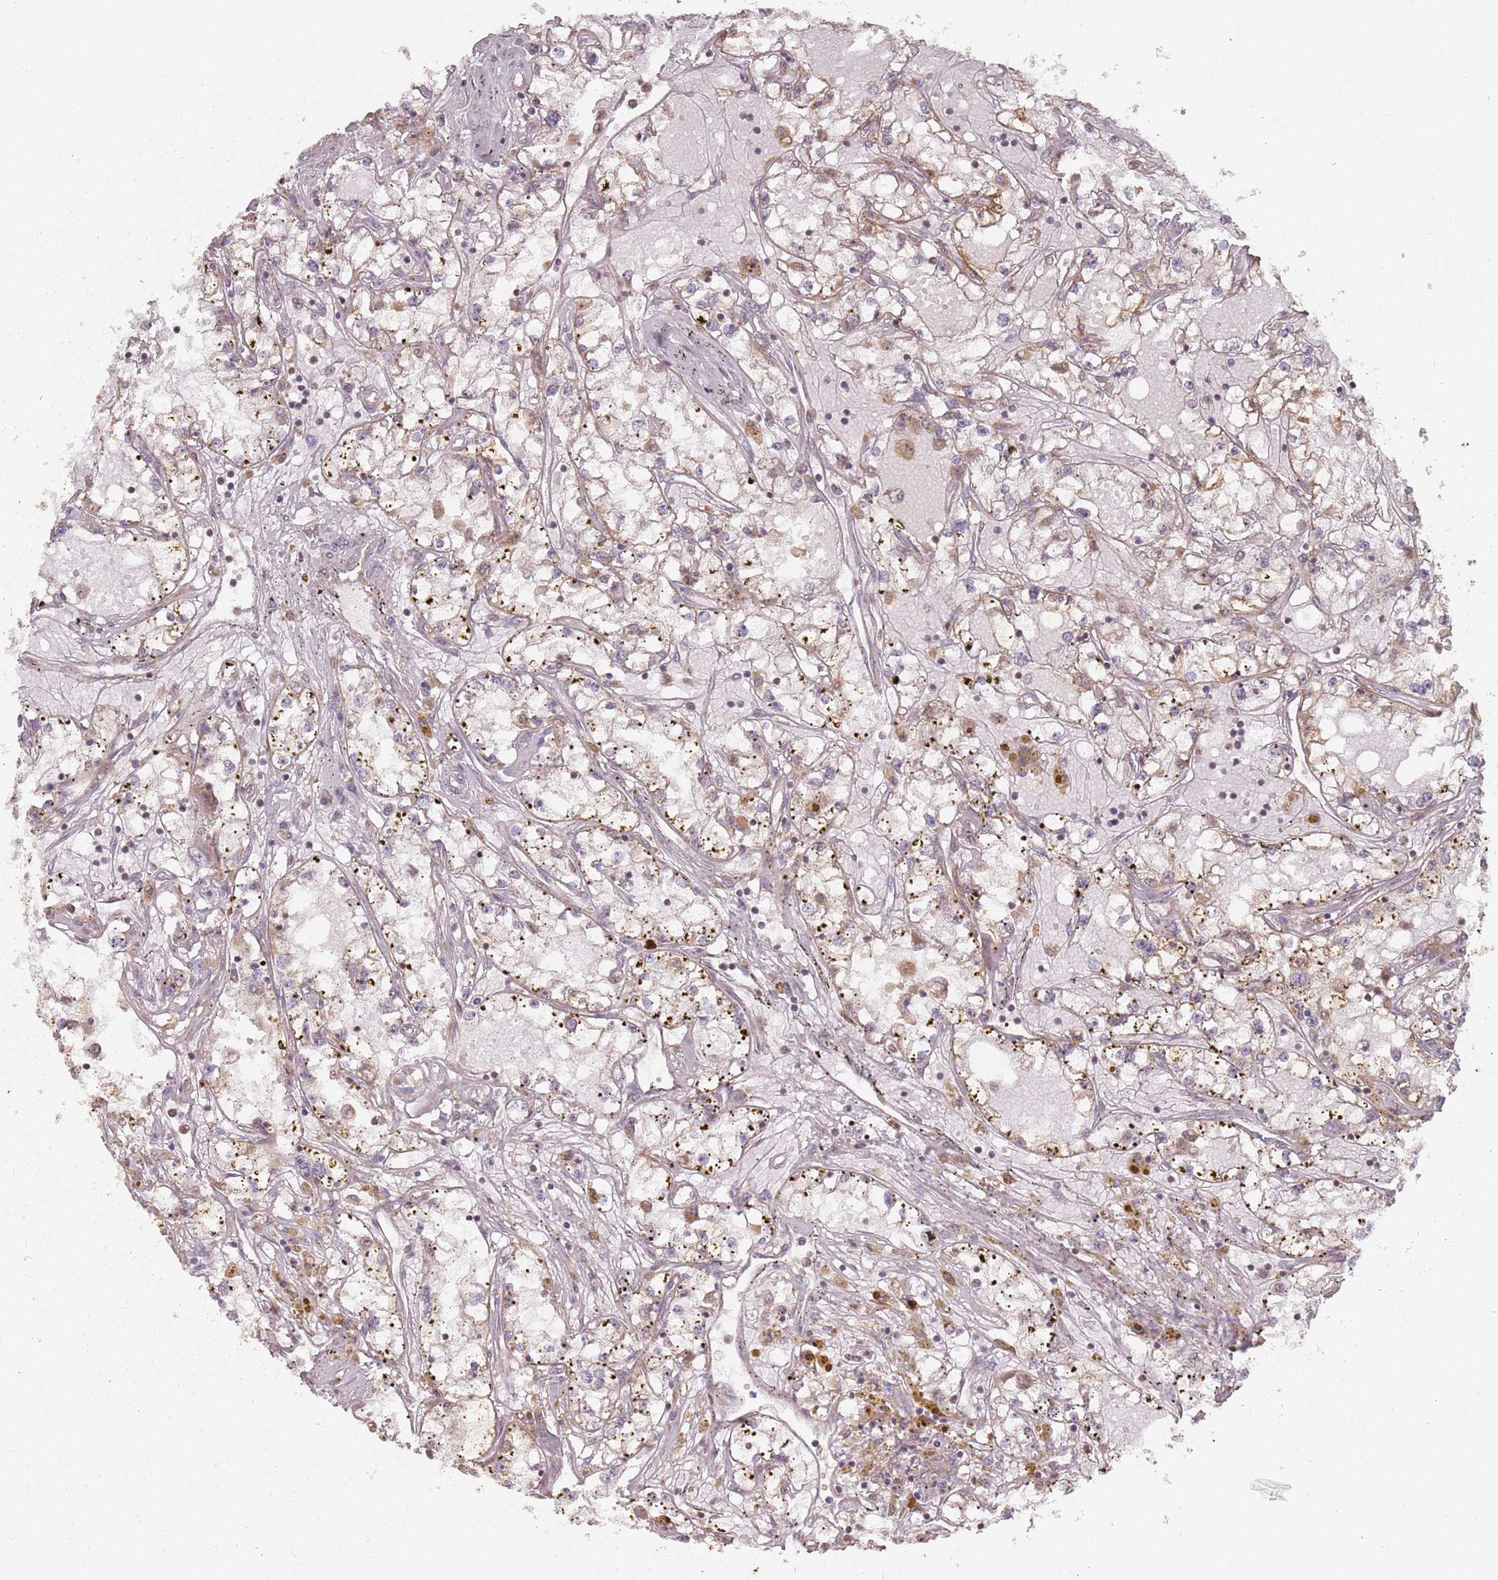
{"staining": {"intensity": "weak", "quantity": "25%-75%", "location": "cytoplasmic/membranous"}, "tissue": "renal cancer", "cell_type": "Tumor cells", "image_type": "cancer", "snomed": [{"axis": "morphology", "description": "Adenocarcinoma, NOS"}, {"axis": "topography", "description": "Kidney"}], "caption": "Adenocarcinoma (renal) stained with IHC exhibits weak cytoplasmic/membranous expression in approximately 25%-75% of tumor cells.", "gene": "VPS52", "patient": {"sex": "male", "age": 56}}